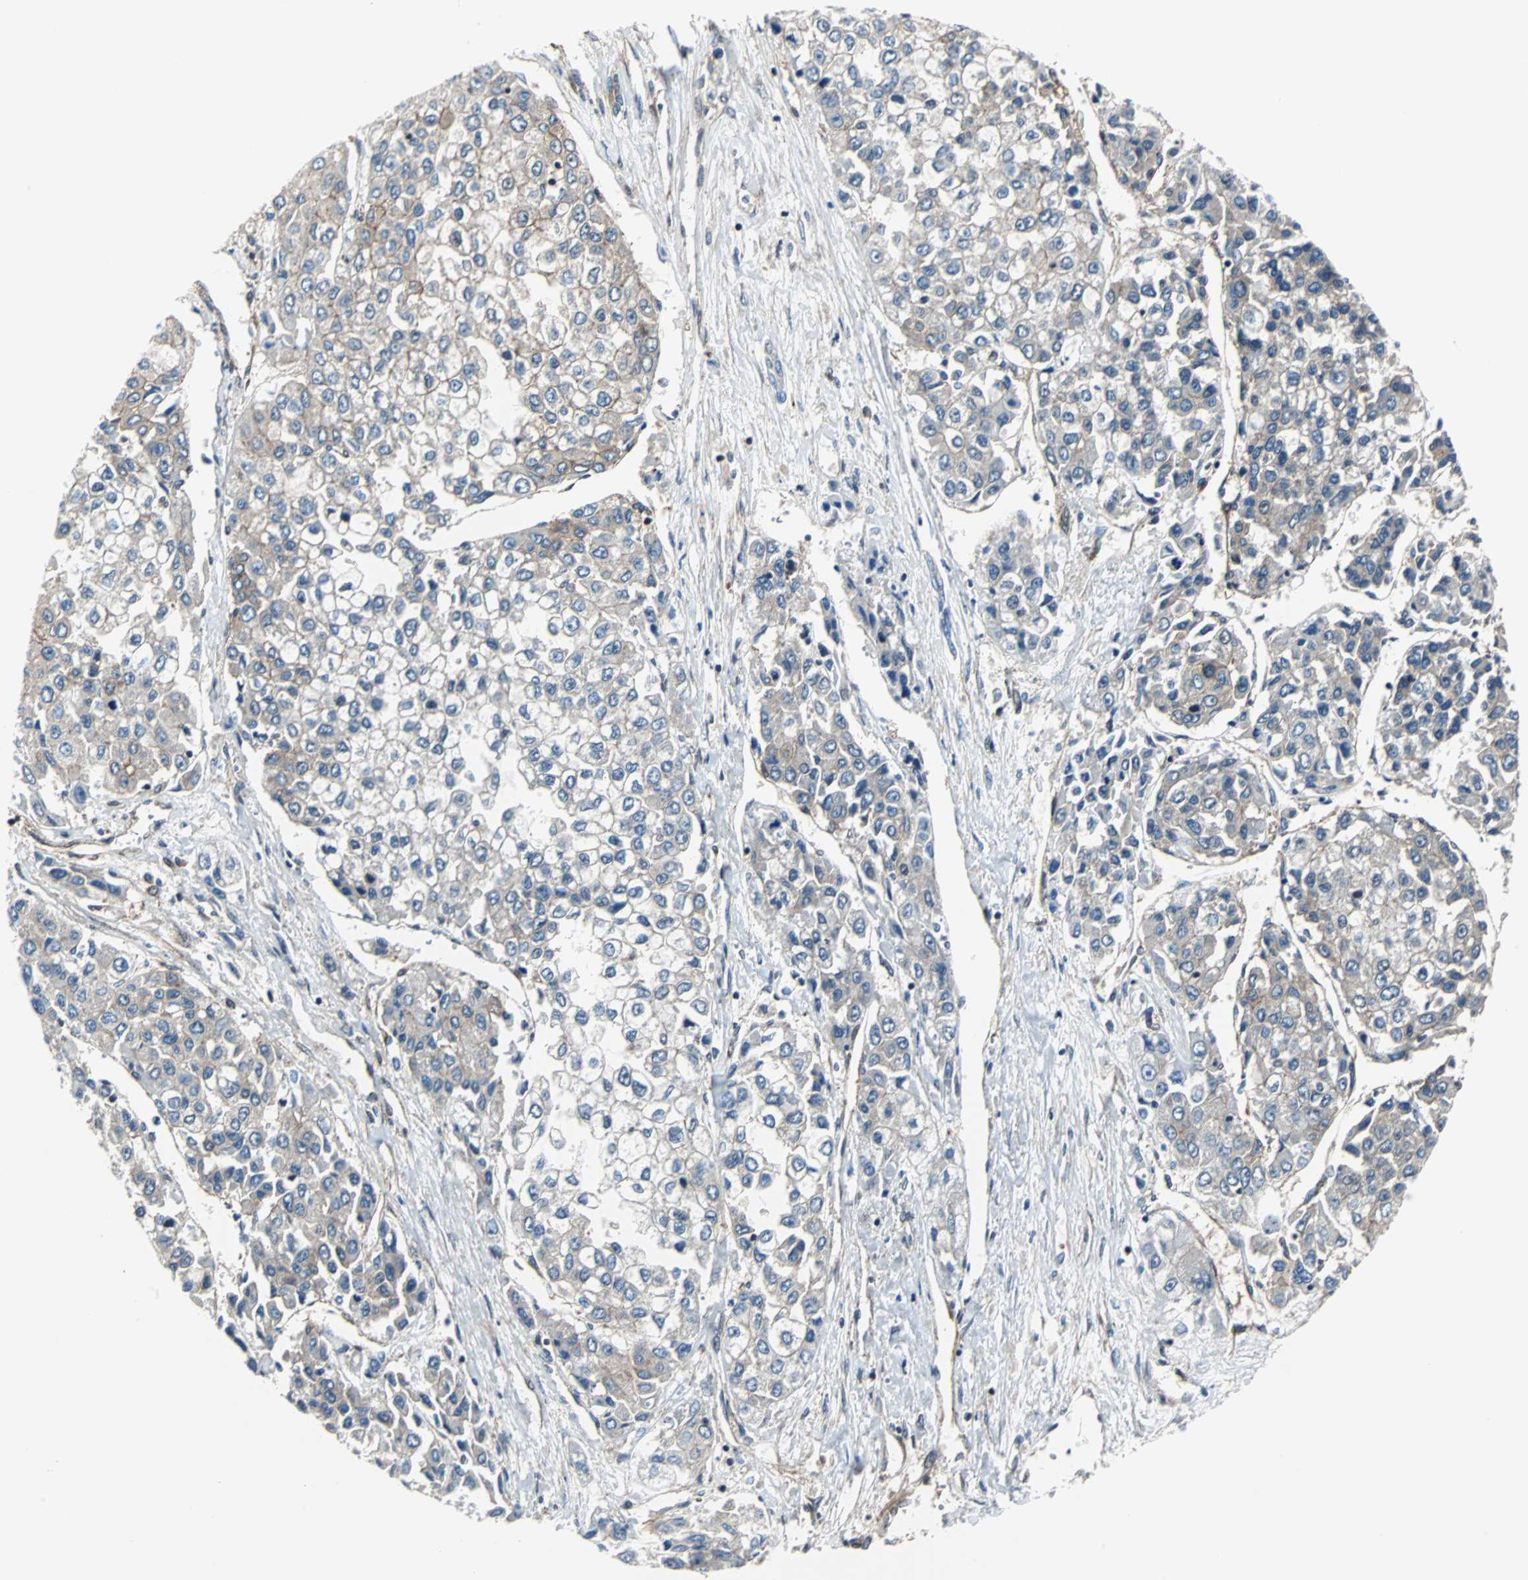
{"staining": {"intensity": "weak", "quantity": "25%-75%", "location": "cytoplasmic/membranous"}, "tissue": "liver cancer", "cell_type": "Tumor cells", "image_type": "cancer", "snomed": [{"axis": "morphology", "description": "Carcinoma, Hepatocellular, NOS"}, {"axis": "topography", "description": "Liver"}], "caption": "Human liver cancer (hepatocellular carcinoma) stained with a brown dye reveals weak cytoplasmic/membranous positive staining in approximately 25%-75% of tumor cells.", "gene": "RELA", "patient": {"sex": "female", "age": 66}}